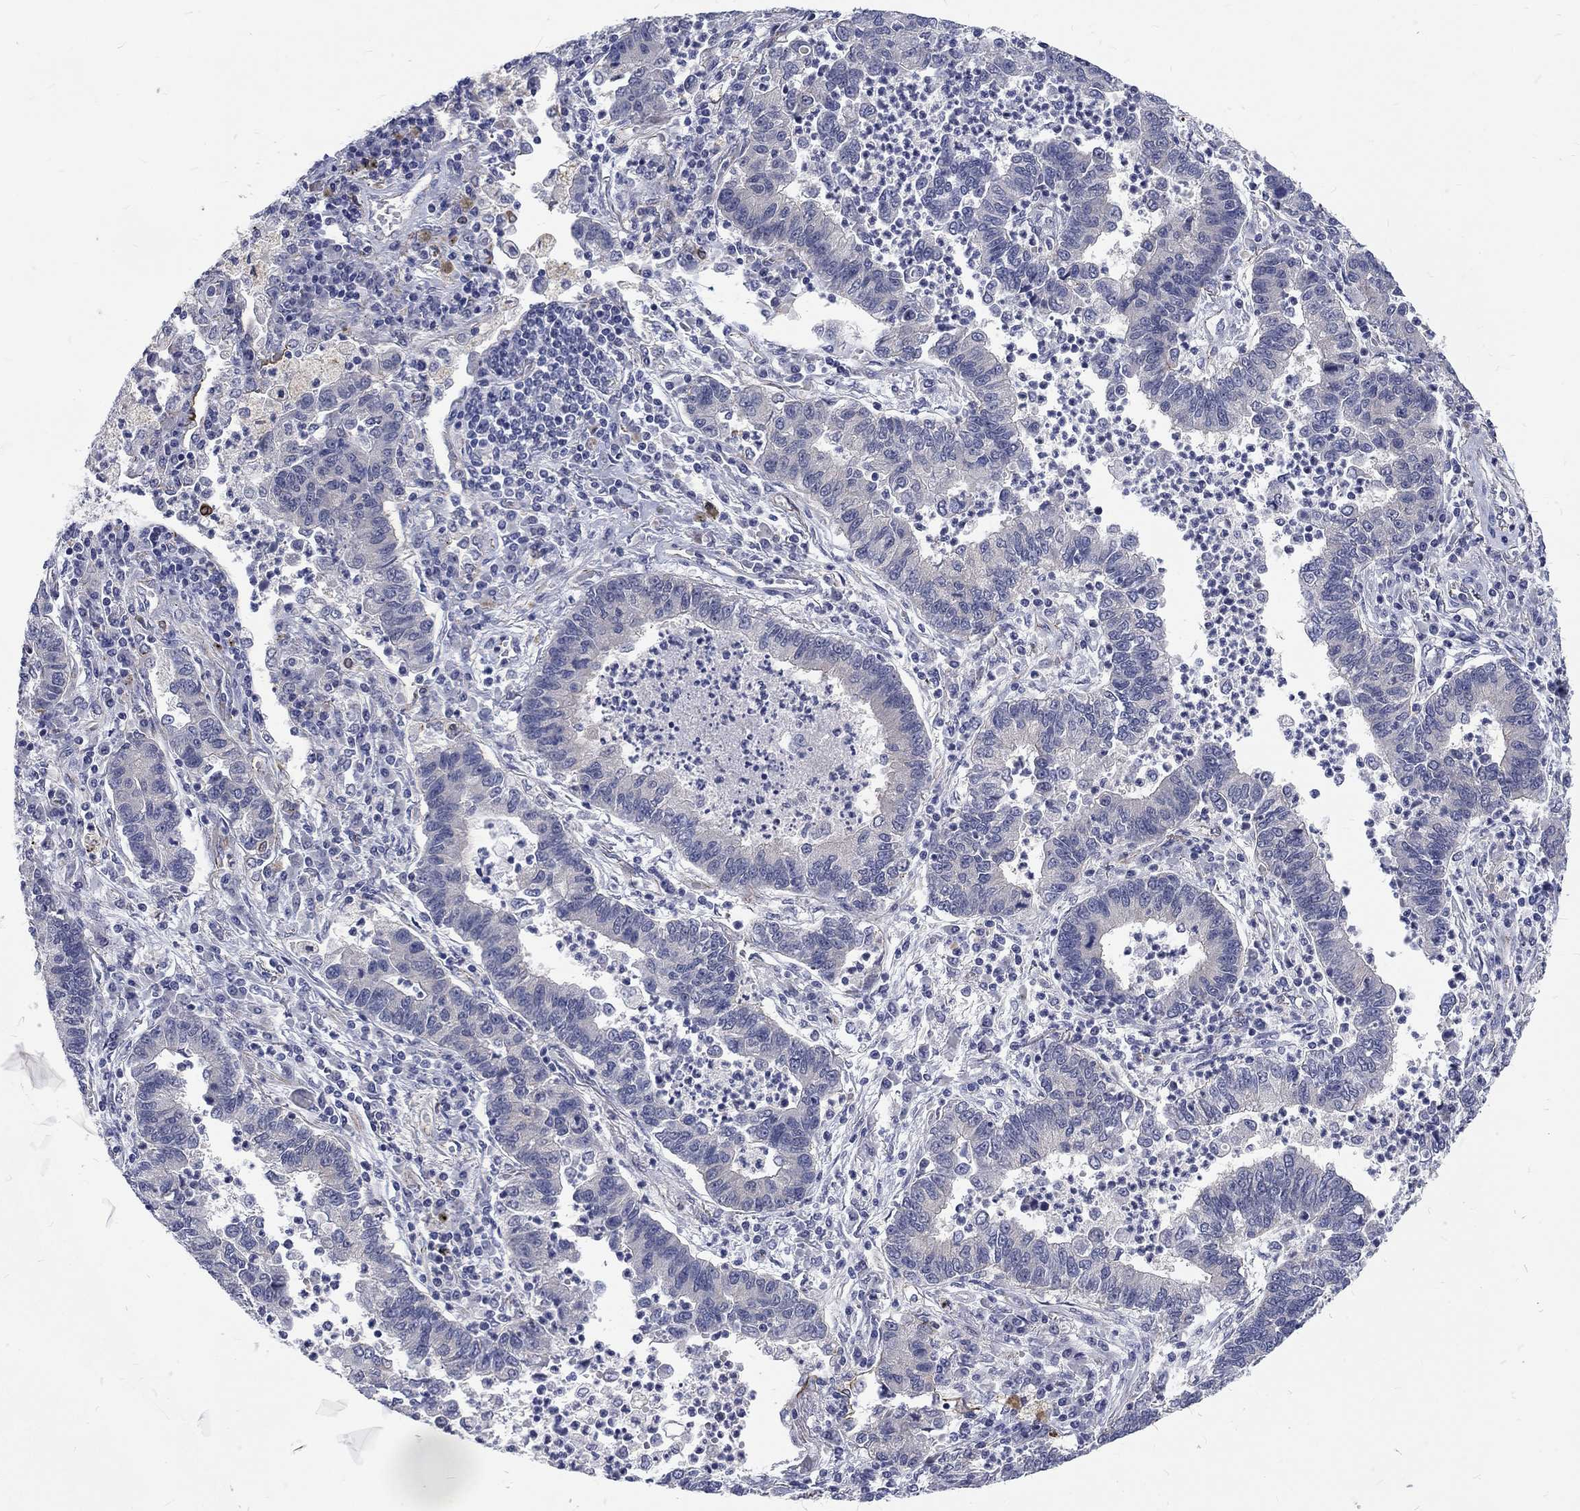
{"staining": {"intensity": "negative", "quantity": "none", "location": "none"}, "tissue": "lung cancer", "cell_type": "Tumor cells", "image_type": "cancer", "snomed": [{"axis": "morphology", "description": "Adenocarcinoma, NOS"}, {"axis": "topography", "description": "Lung"}], "caption": "There is no significant positivity in tumor cells of lung adenocarcinoma.", "gene": "PHKA1", "patient": {"sex": "female", "age": 57}}